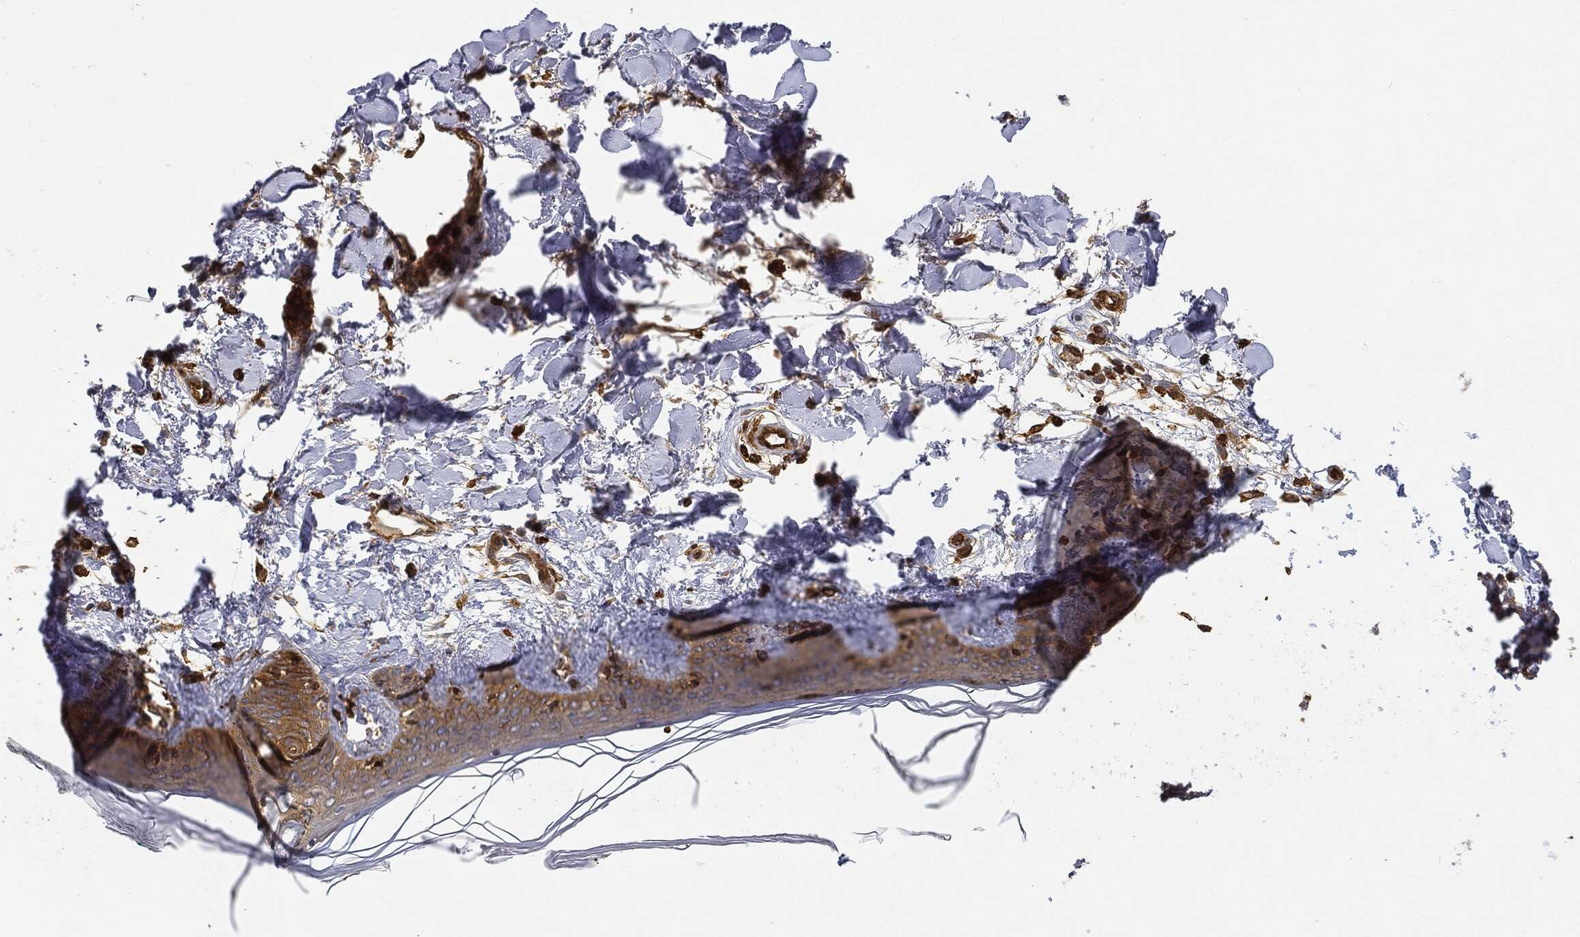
{"staining": {"intensity": "strong", "quantity": ">75%", "location": "cytoplasmic/membranous"}, "tissue": "skin", "cell_type": "Fibroblasts", "image_type": "normal", "snomed": [{"axis": "morphology", "description": "Normal tissue, NOS"}, {"axis": "morphology", "description": "Malignant melanoma, NOS"}, {"axis": "topography", "description": "Skin"}], "caption": "The photomicrograph reveals staining of unremarkable skin, revealing strong cytoplasmic/membranous protein expression (brown color) within fibroblasts.", "gene": "WDR1", "patient": {"sex": "female", "age": 34}}